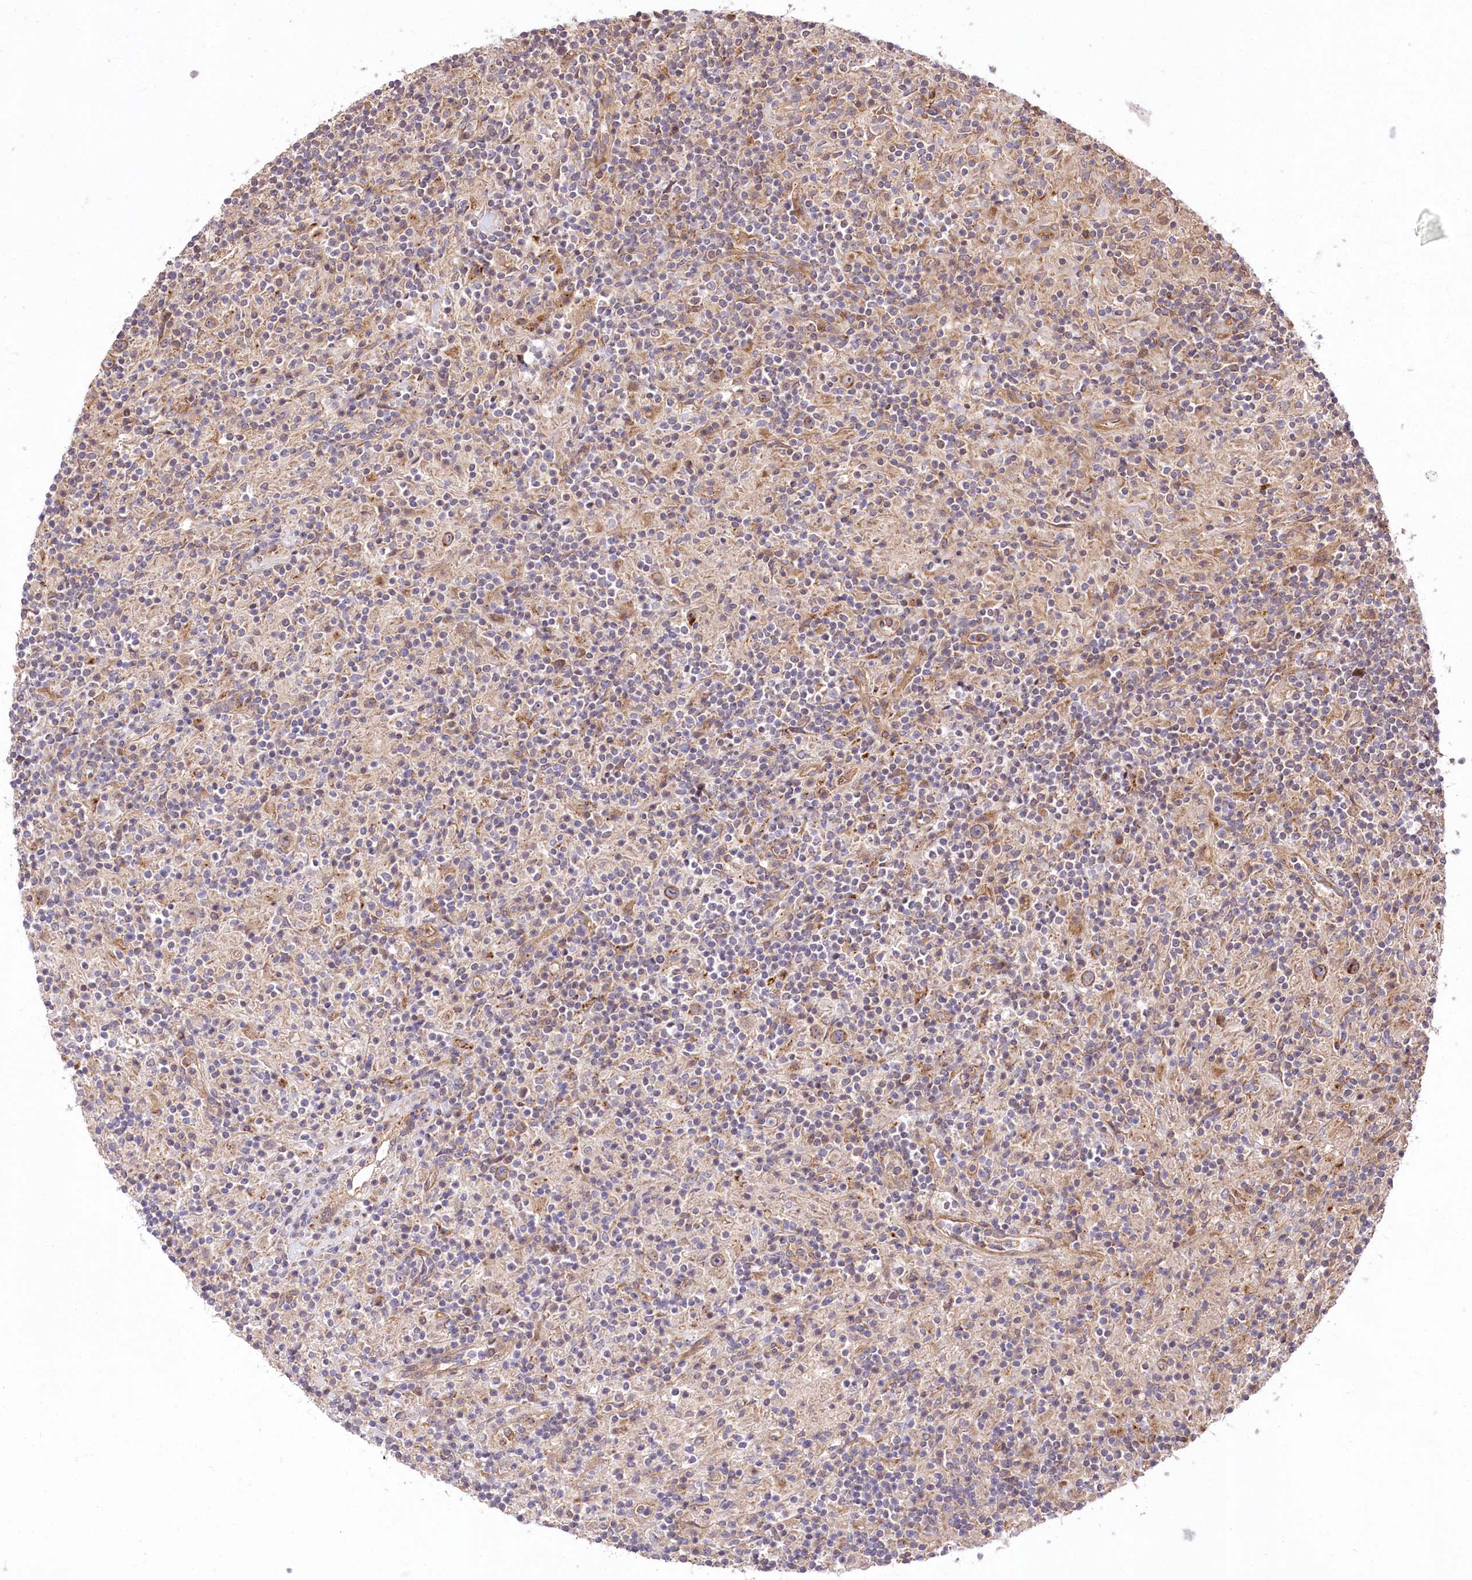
{"staining": {"intensity": "moderate", "quantity": ">75%", "location": "cytoplasmic/membranous"}, "tissue": "lymphoma", "cell_type": "Tumor cells", "image_type": "cancer", "snomed": [{"axis": "morphology", "description": "Hodgkin's disease, NOS"}, {"axis": "topography", "description": "Lymph node"}], "caption": "Immunohistochemistry (DAB (3,3'-diaminobenzidine)) staining of human lymphoma displays moderate cytoplasmic/membranous protein positivity in about >75% of tumor cells.", "gene": "PSTK", "patient": {"sex": "male", "age": 70}}